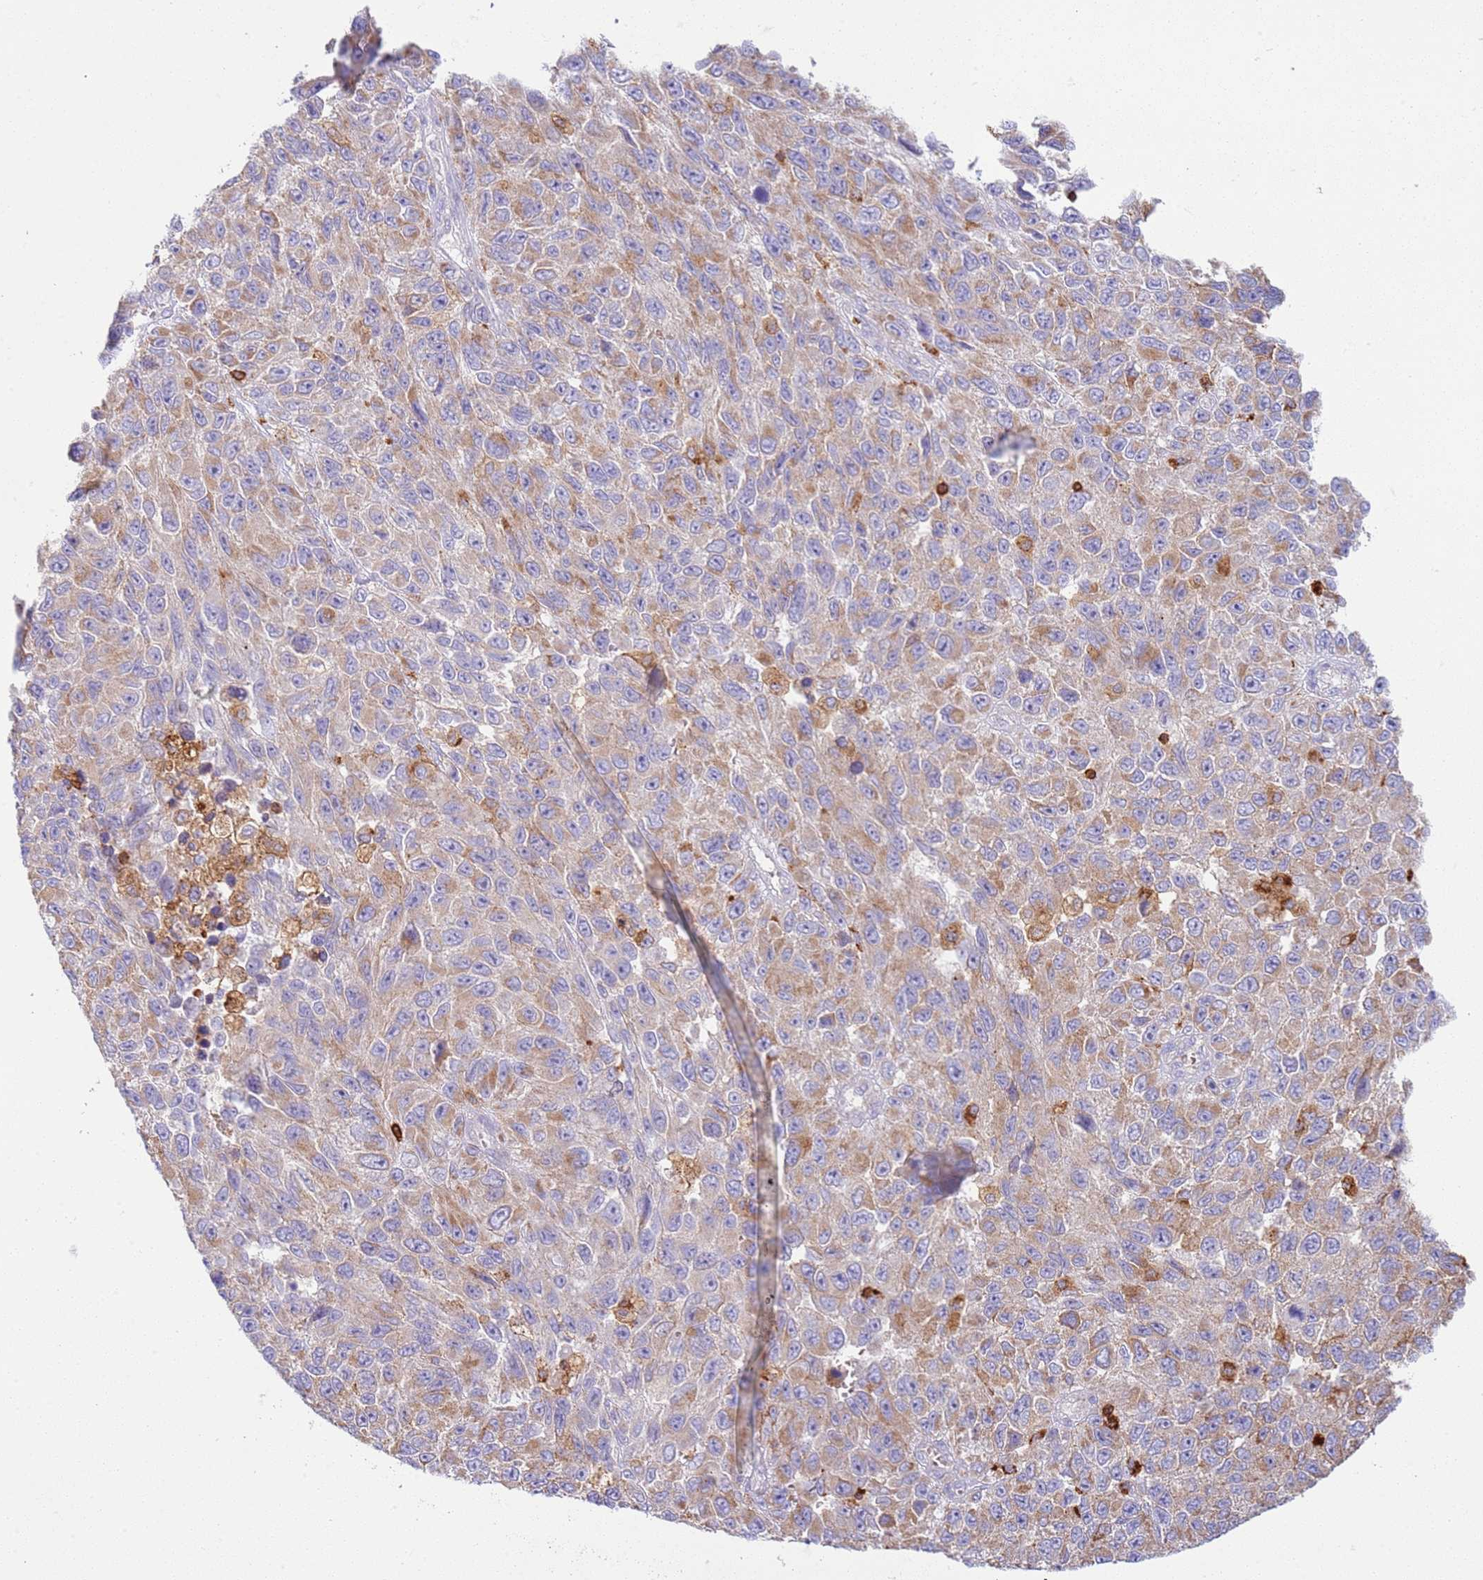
{"staining": {"intensity": "moderate", "quantity": ">75%", "location": "cytoplasmic/membranous"}, "tissue": "melanoma", "cell_type": "Tumor cells", "image_type": "cancer", "snomed": [{"axis": "morphology", "description": "Normal tissue, NOS"}, {"axis": "morphology", "description": "Malignant melanoma, NOS"}, {"axis": "topography", "description": "Skin"}], "caption": "A micrograph of malignant melanoma stained for a protein reveals moderate cytoplasmic/membranous brown staining in tumor cells.", "gene": "TTPAL", "patient": {"sex": "female", "age": 96}}